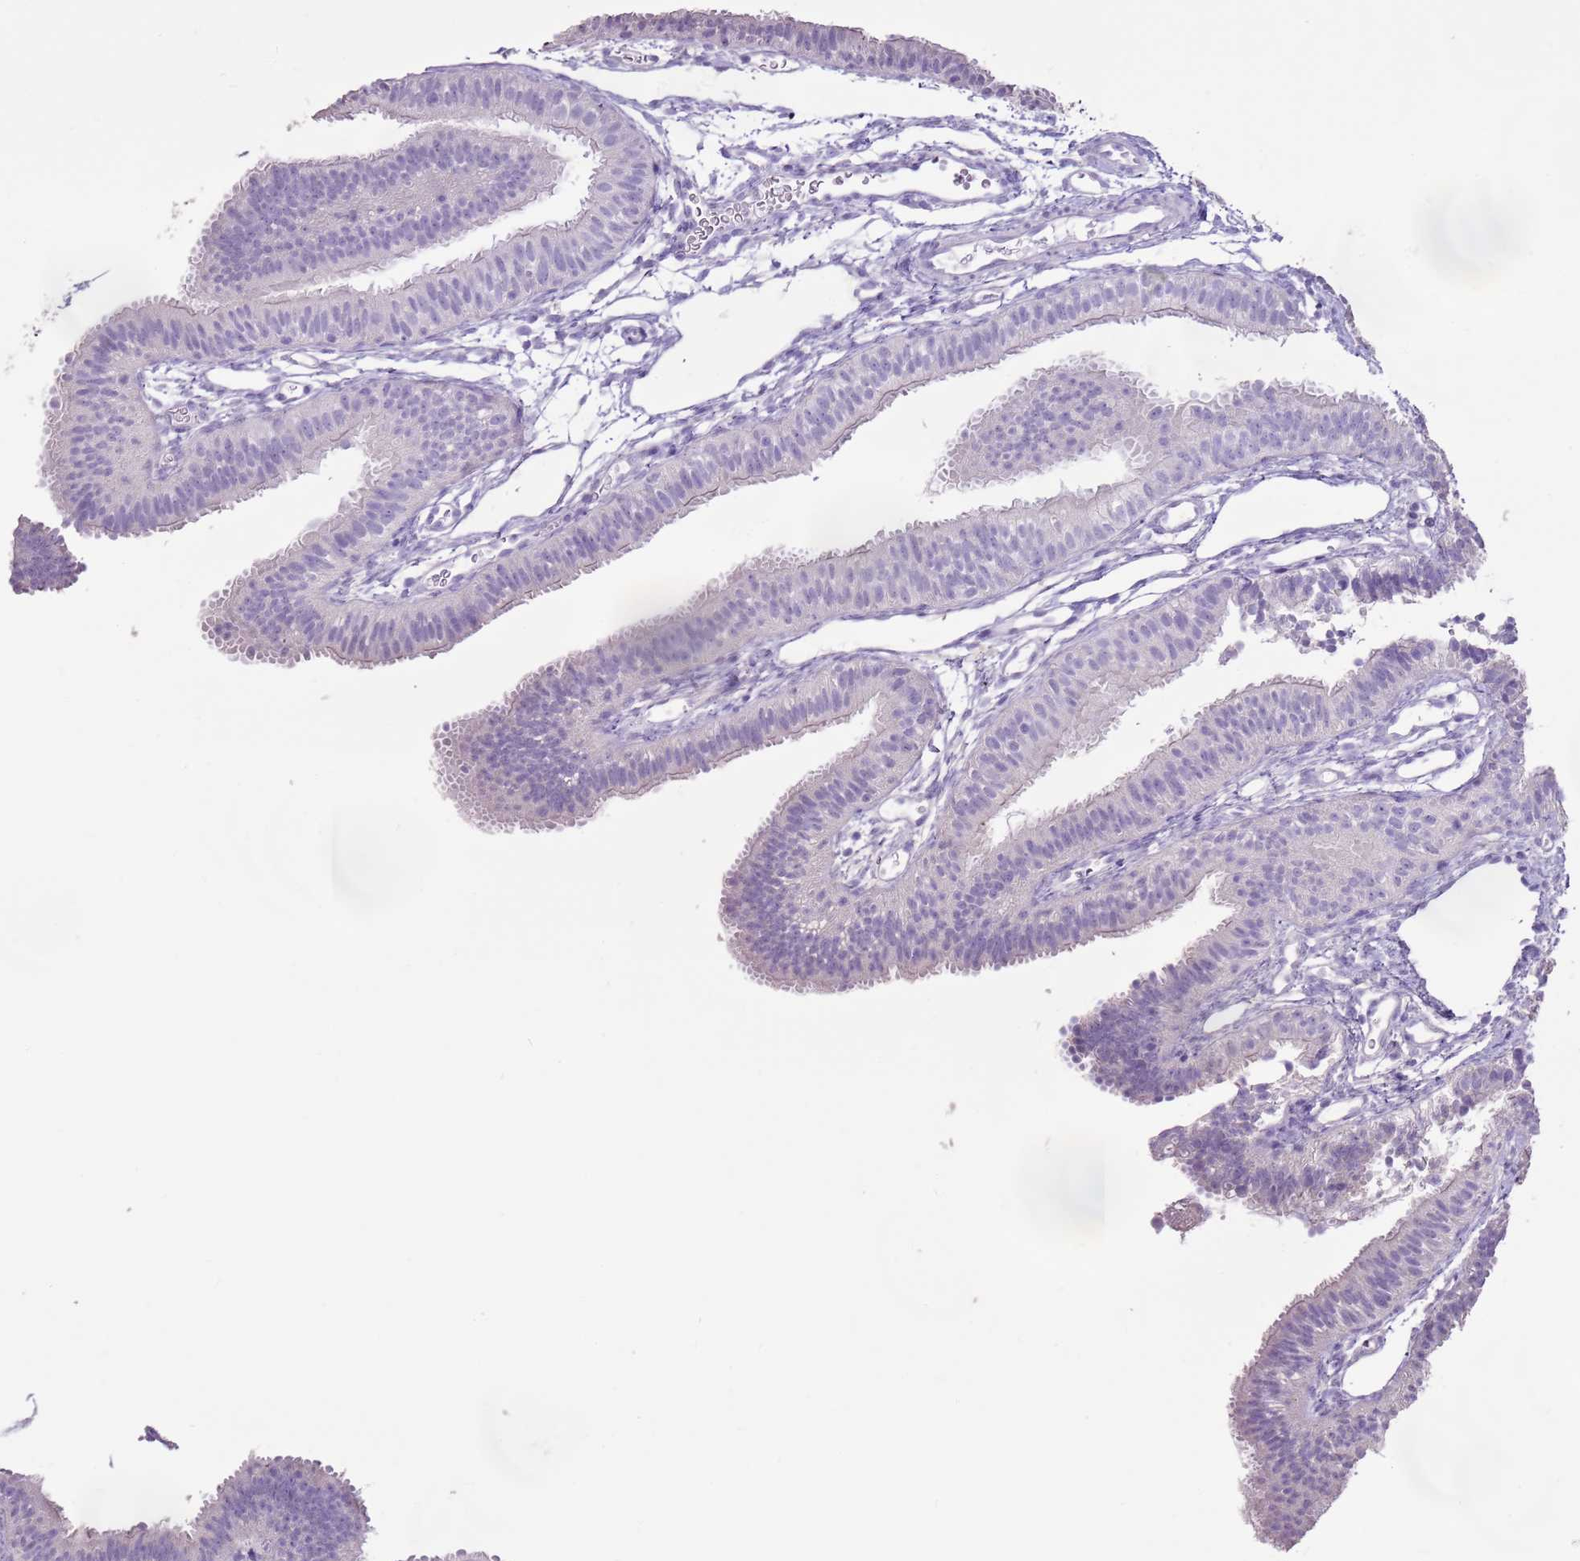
{"staining": {"intensity": "negative", "quantity": "none", "location": "none"}, "tissue": "fallopian tube", "cell_type": "Glandular cells", "image_type": "normal", "snomed": [{"axis": "morphology", "description": "Normal tissue, NOS"}, {"axis": "topography", "description": "Fallopian tube"}], "caption": "Histopathology image shows no protein staining in glandular cells of unremarkable fallopian tube. Nuclei are stained in blue.", "gene": "BLOC1S2", "patient": {"sex": "female", "age": 35}}